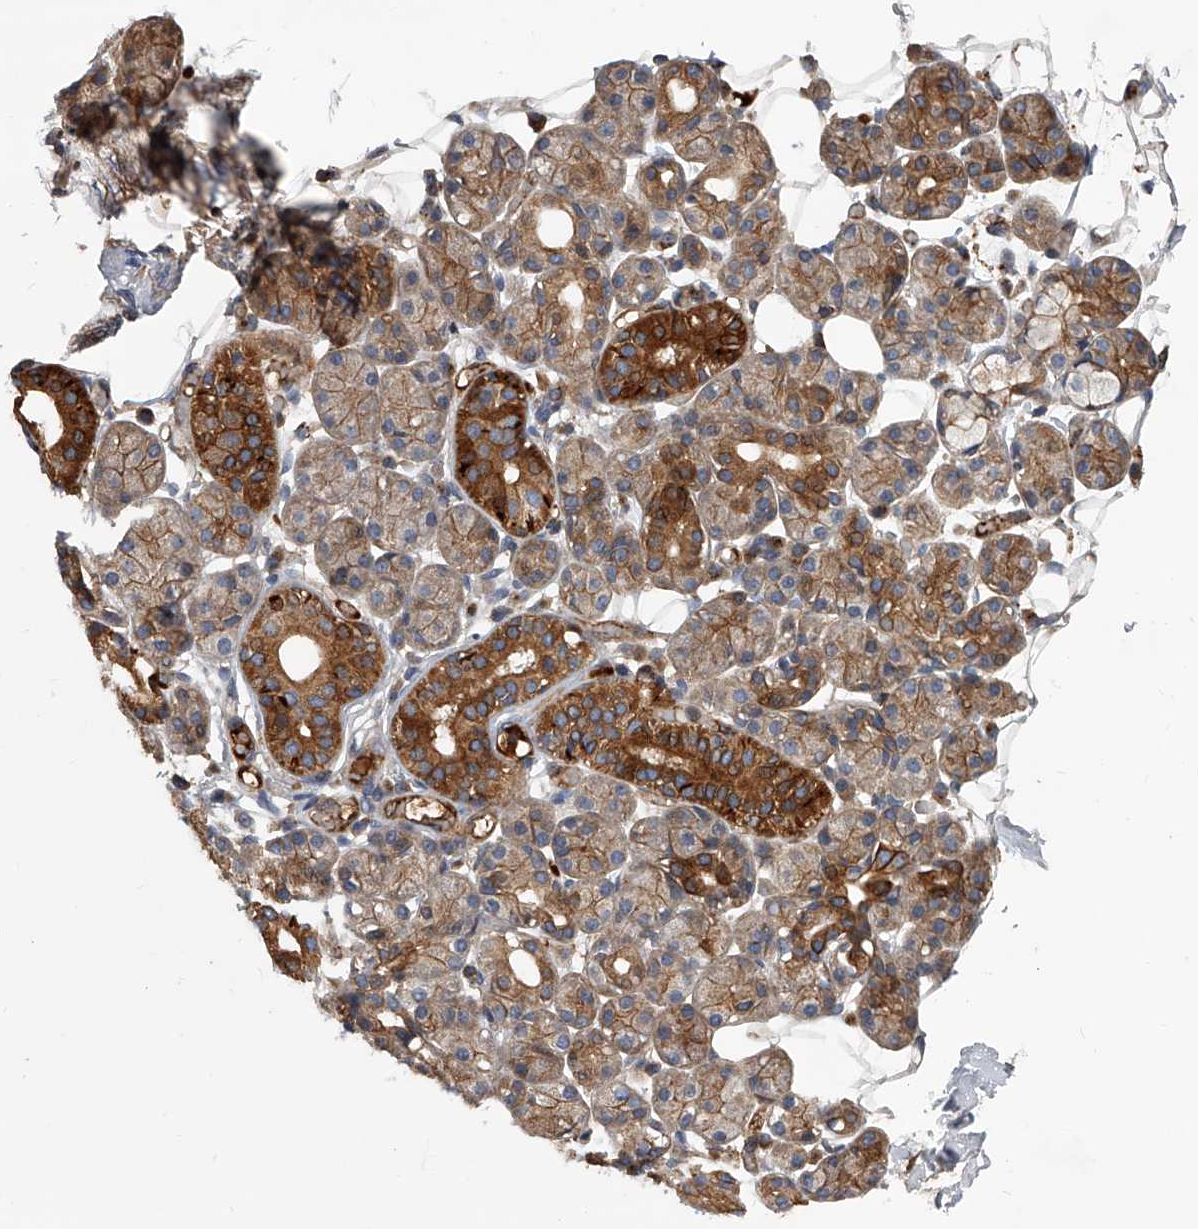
{"staining": {"intensity": "strong", "quantity": "25%-75%", "location": "cytoplasmic/membranous"}, "tissue": "salivary gland", "cell_type": "Glandular cells", "image_type": "normal", "snomed": [{"axis": "morphology", "description": "Normal tissue, NOS"}, {"axis": "topography", "description": "Salivary gland"}], "caption": "Glandular cells show high levels of strong cytoplasmic/membranous staining in about 25%-75% of cells in normal salivary gland.", "gene": "USP47", "patient": {"sex": "male", "age": 63}}